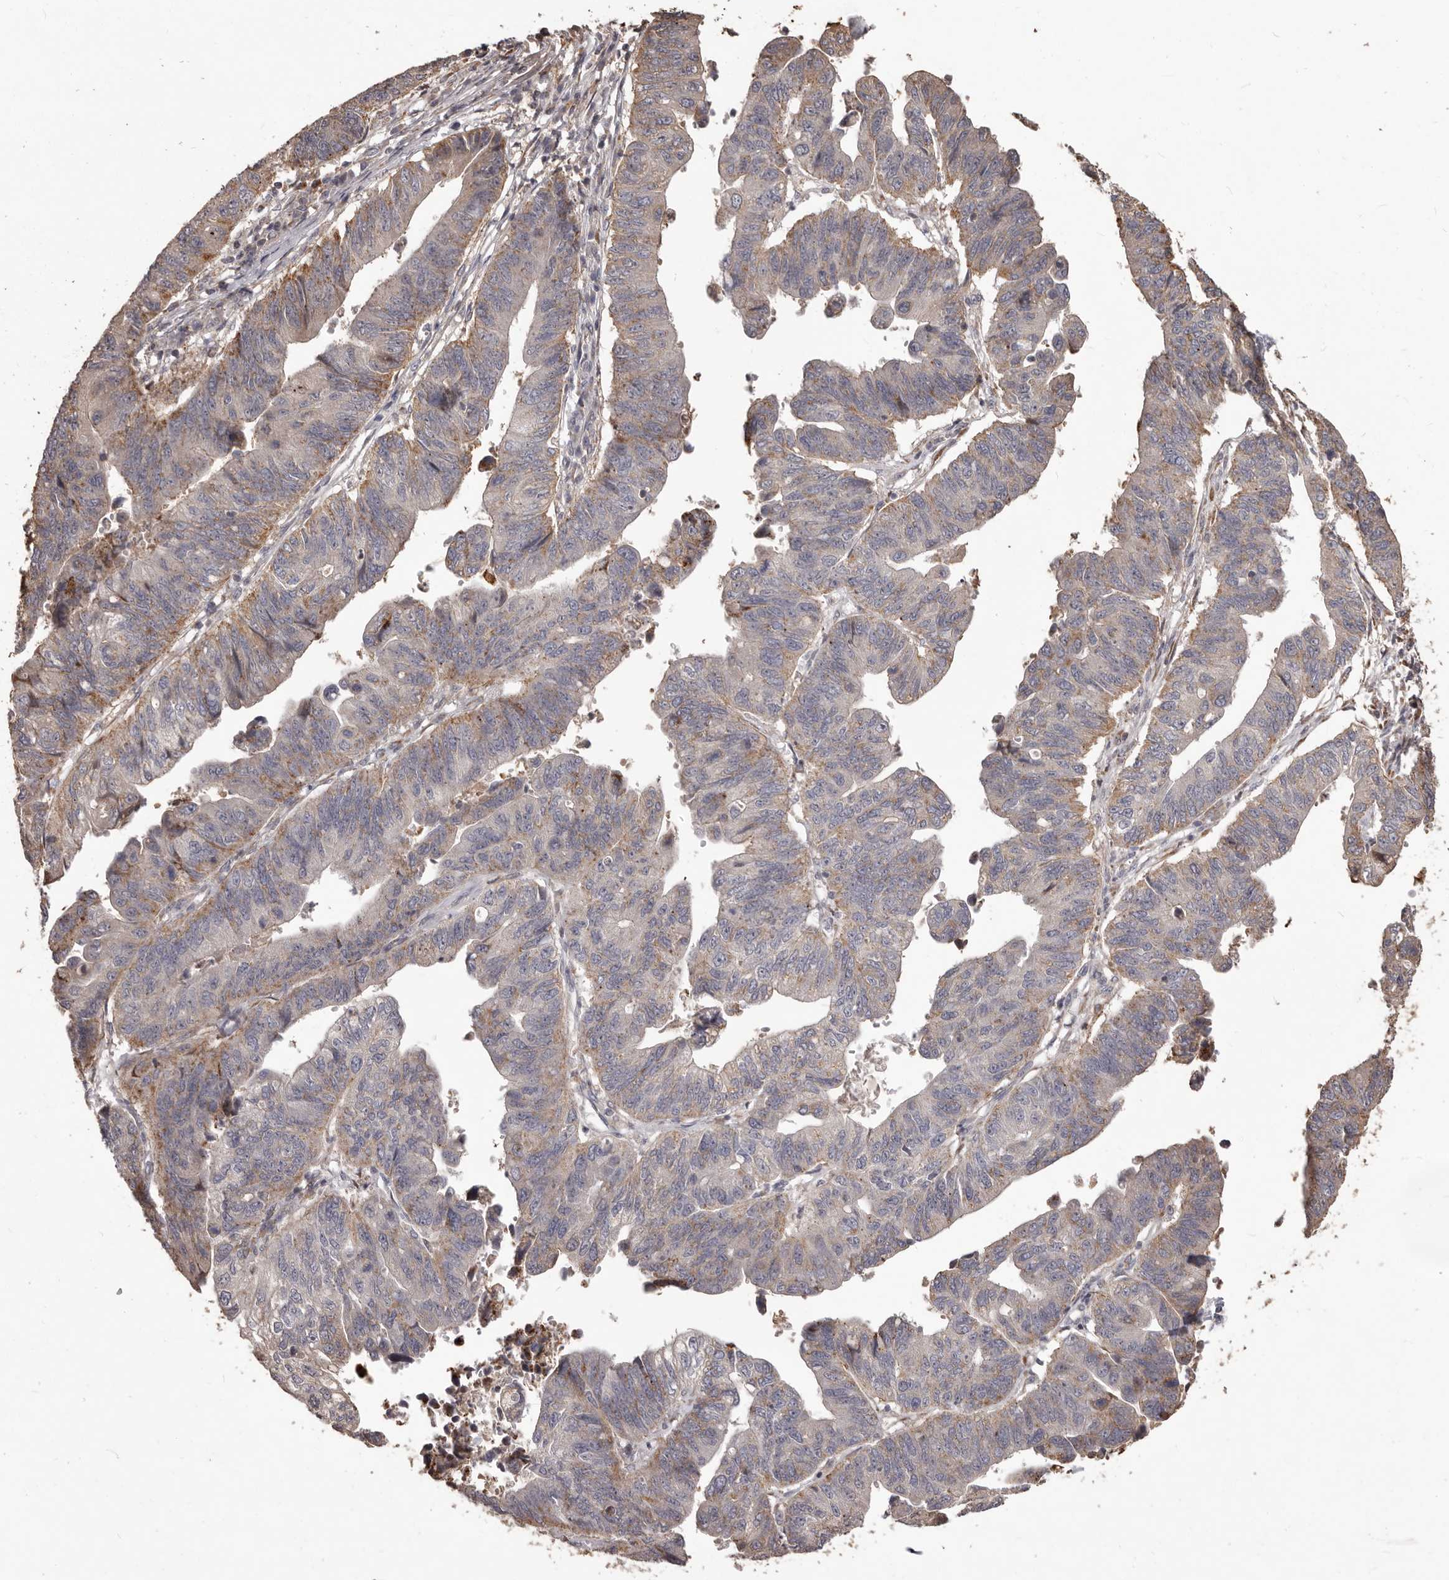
{"staining": {"intensity": "weak", "quantity": "25%-75%", "location": "cytoplasmic/membranous"}, "tissue": "stomach cancer", "cell_type": "Tumor cells", "image_type": "cancer", "snomed": [{"axis": "morphology", "description": "Adenocarcinoma, NOS"}, {"axis": "topography", "description": "Stomach"}], "caption": "Stomach cancer was stained to show a protein in brown. There is low levels of weak cytoplasmic/membranous staining in approximately 25%-75% of tumor cells. (Brightfield microscopy of DAB IHC at high magnification).", "gene": "MTO1", "patient": {"sex": "male", "age": 59}}